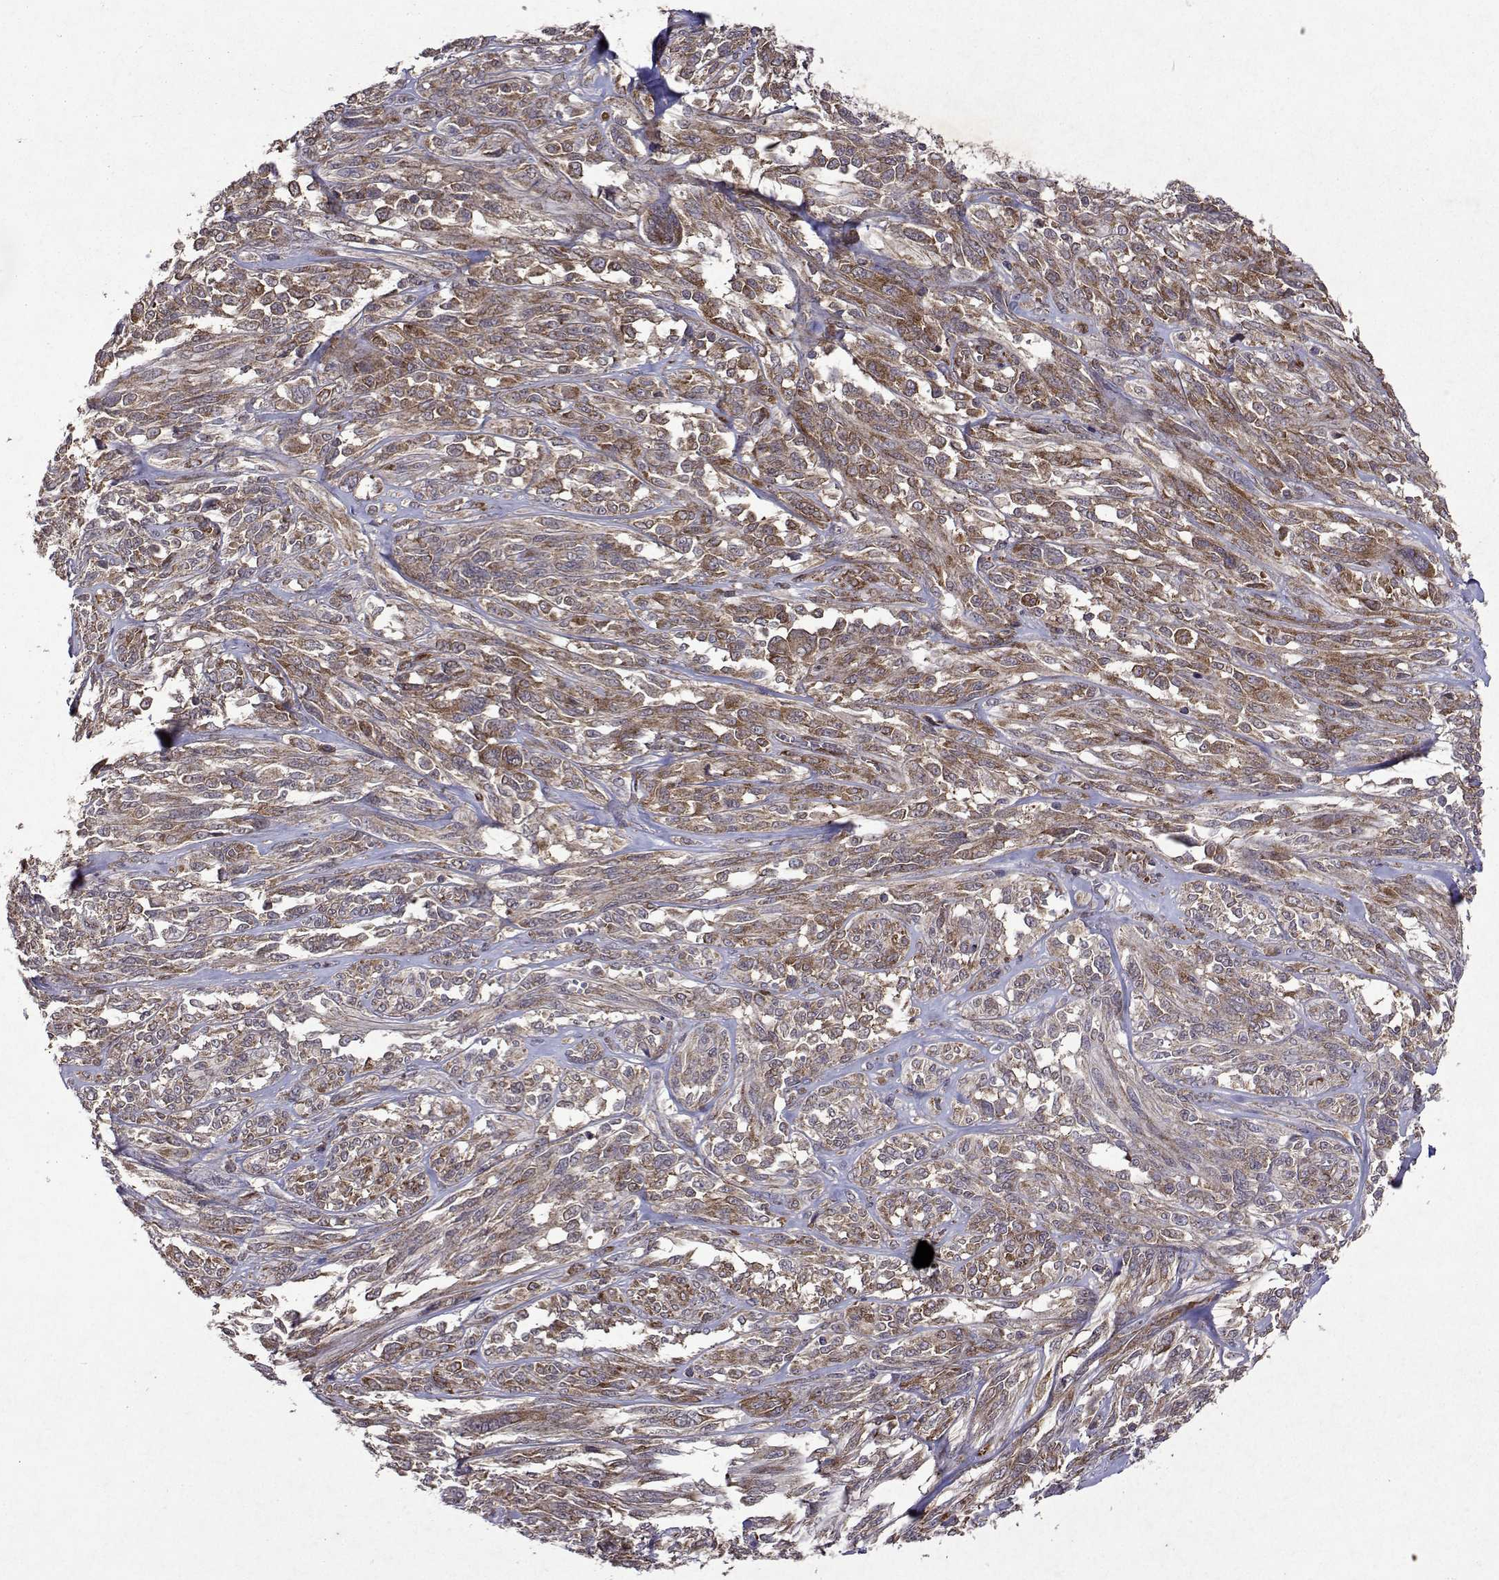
{"staining": {"intensity": "weak", "quantity": ">75%", "location": "cytoplasmic/membranous"}, "tissue": "melanoma", "cell_type": "Tumor cells", "image_type": "cancer", "snomed": [{"axis": "morphology", "description": "Malignant melanoma, NOS"}, {"axis": "topography", "description": "Skin"}], "caption": "This is a photomicrograph of IHC staining of malignant melanoma, which shows weak staining in the cytoplasmic/membranous of tumor cells.", "gene": "TARBP2", "patient": {"sex": "female", "age": 91}}